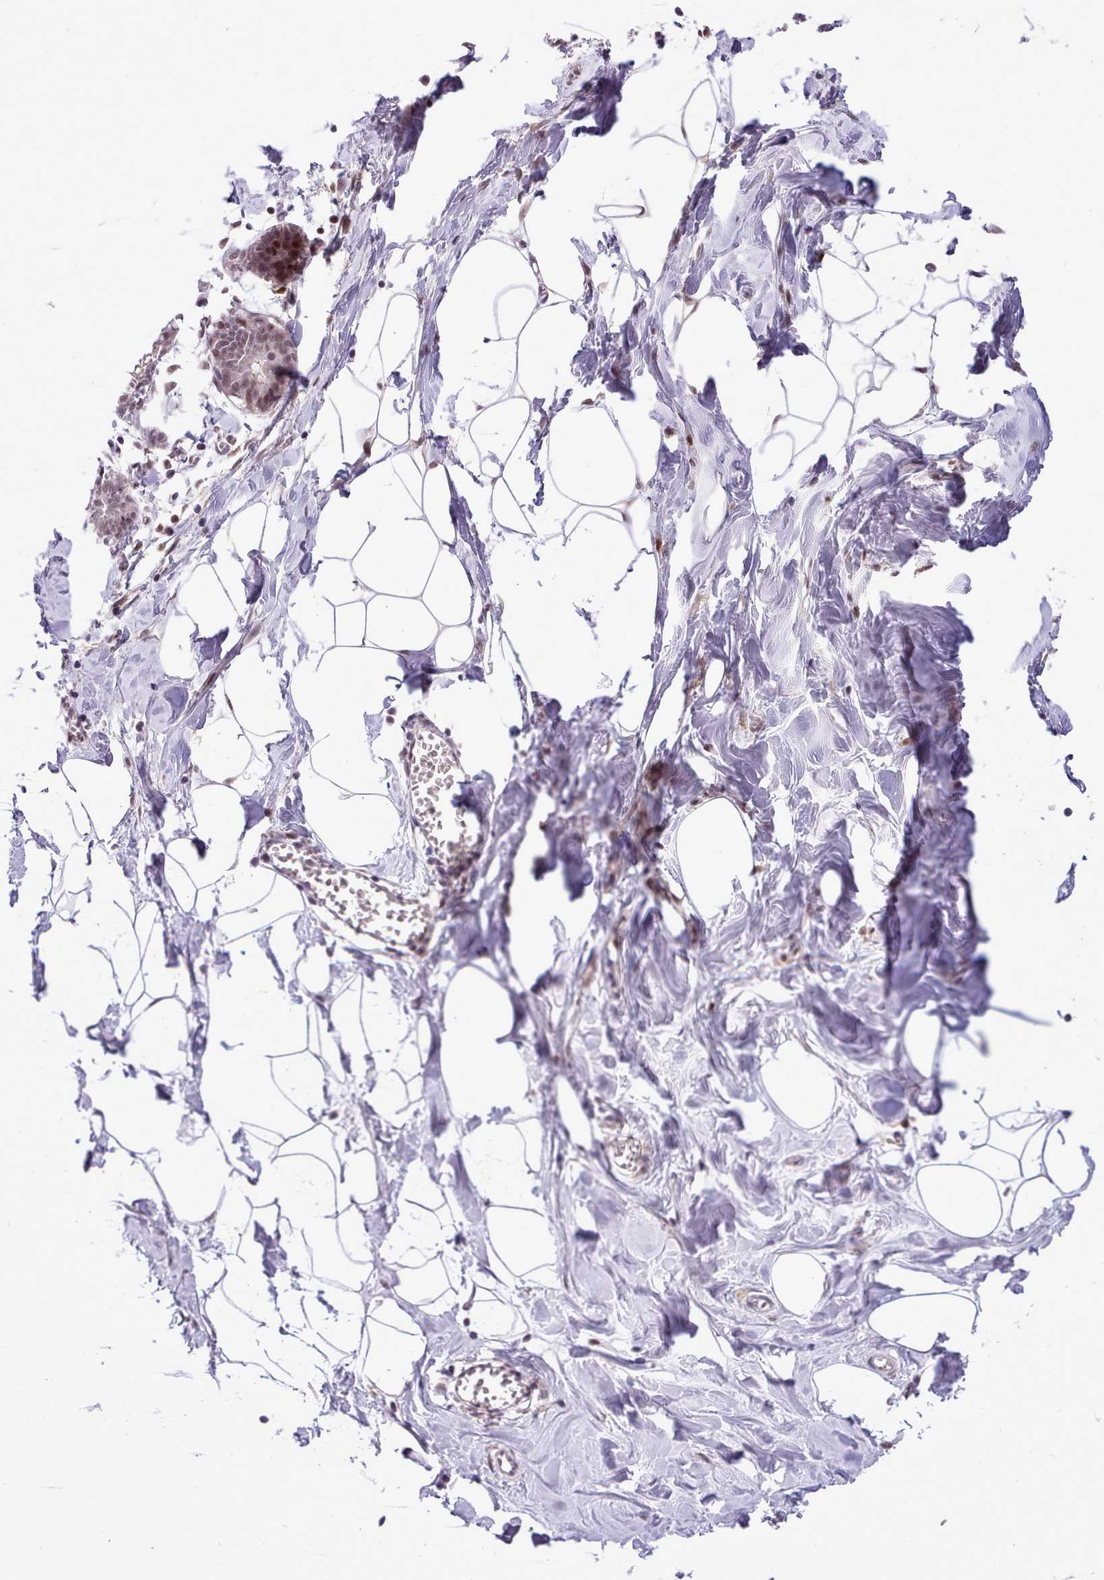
{"staining": {"intensity": "weak", "quantity": "25%-75%", "location": "cytoplasmic/membranous,nuclear"}, "tissue": "breast", "cell_type": "Adipocytes", "image_type": "normal", "snomed": [{"axis": "morphology", "description": "Normal tissue, NOS"}, {"axis": "topography", "description": "Breast"}], "caption": "Weak cytoplasmic/membranous,nuclear expression is seen in approximately 25%-75% of adipocytes in normal breast.", "gene": "HOXB7", "patient": {"sex": "female", "age": 27}}